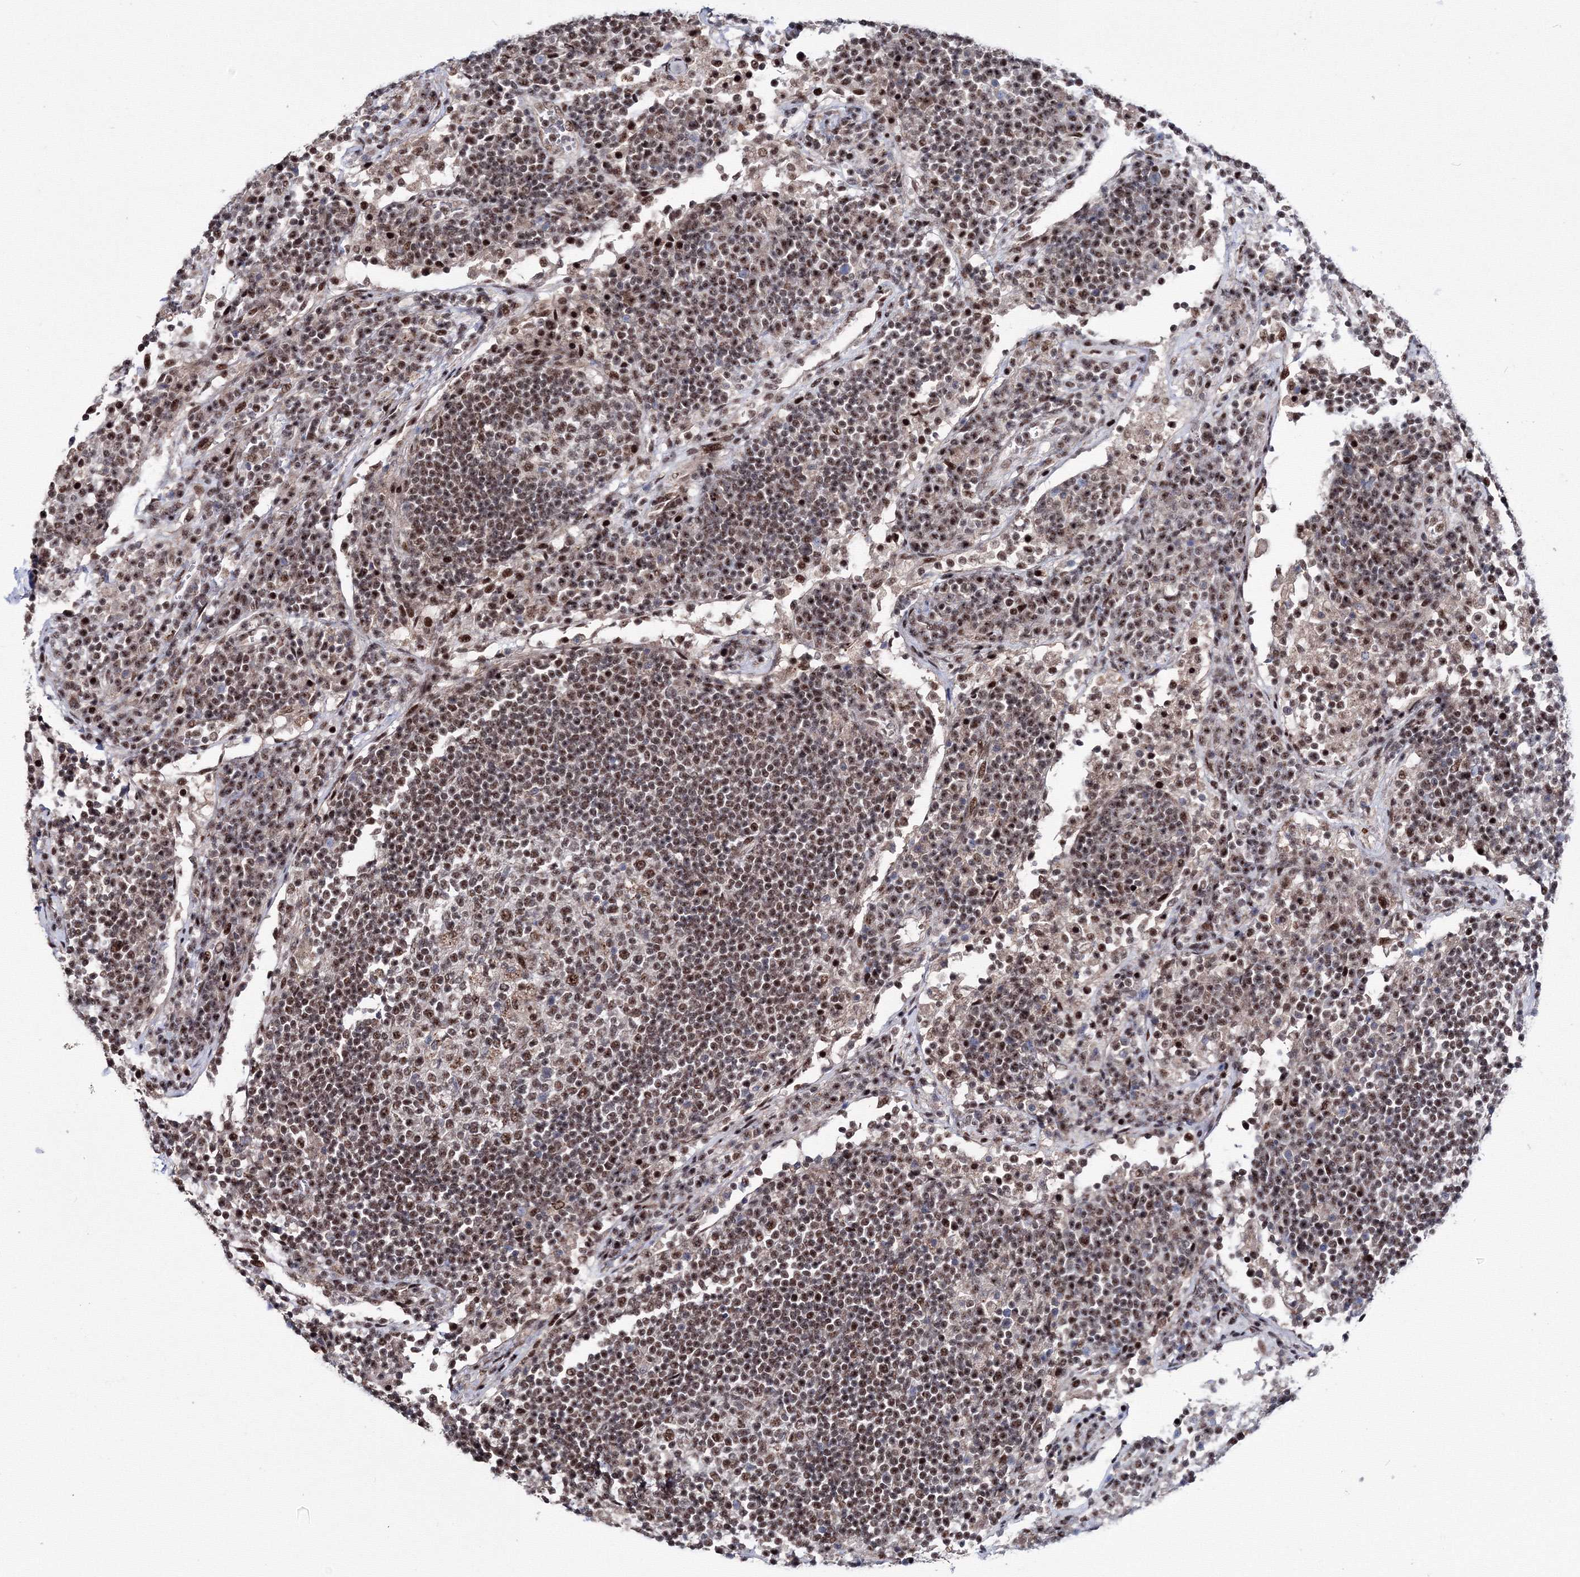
{"staining": {"intensity": "moderate", "quantity": "25%-75%", "location": "nuclear"}, "tissue": "lymph node", "cell_type": "Germinal center cells", "image_type": "normal", "snomed": [{"axis": "morphology", "description": "Normal tissue, NOS"}, {"axis": "topography", "description": "Lymph node"}], "caption": "Immunohistochemical staining of unremarkable lymph node demonstrates 25%-75% levels of moderate nuclear protein staining in about 25%-75% of germinal center cells.", "gene": "TATDN2", "patient": {"sex": "female", "age": 53}}